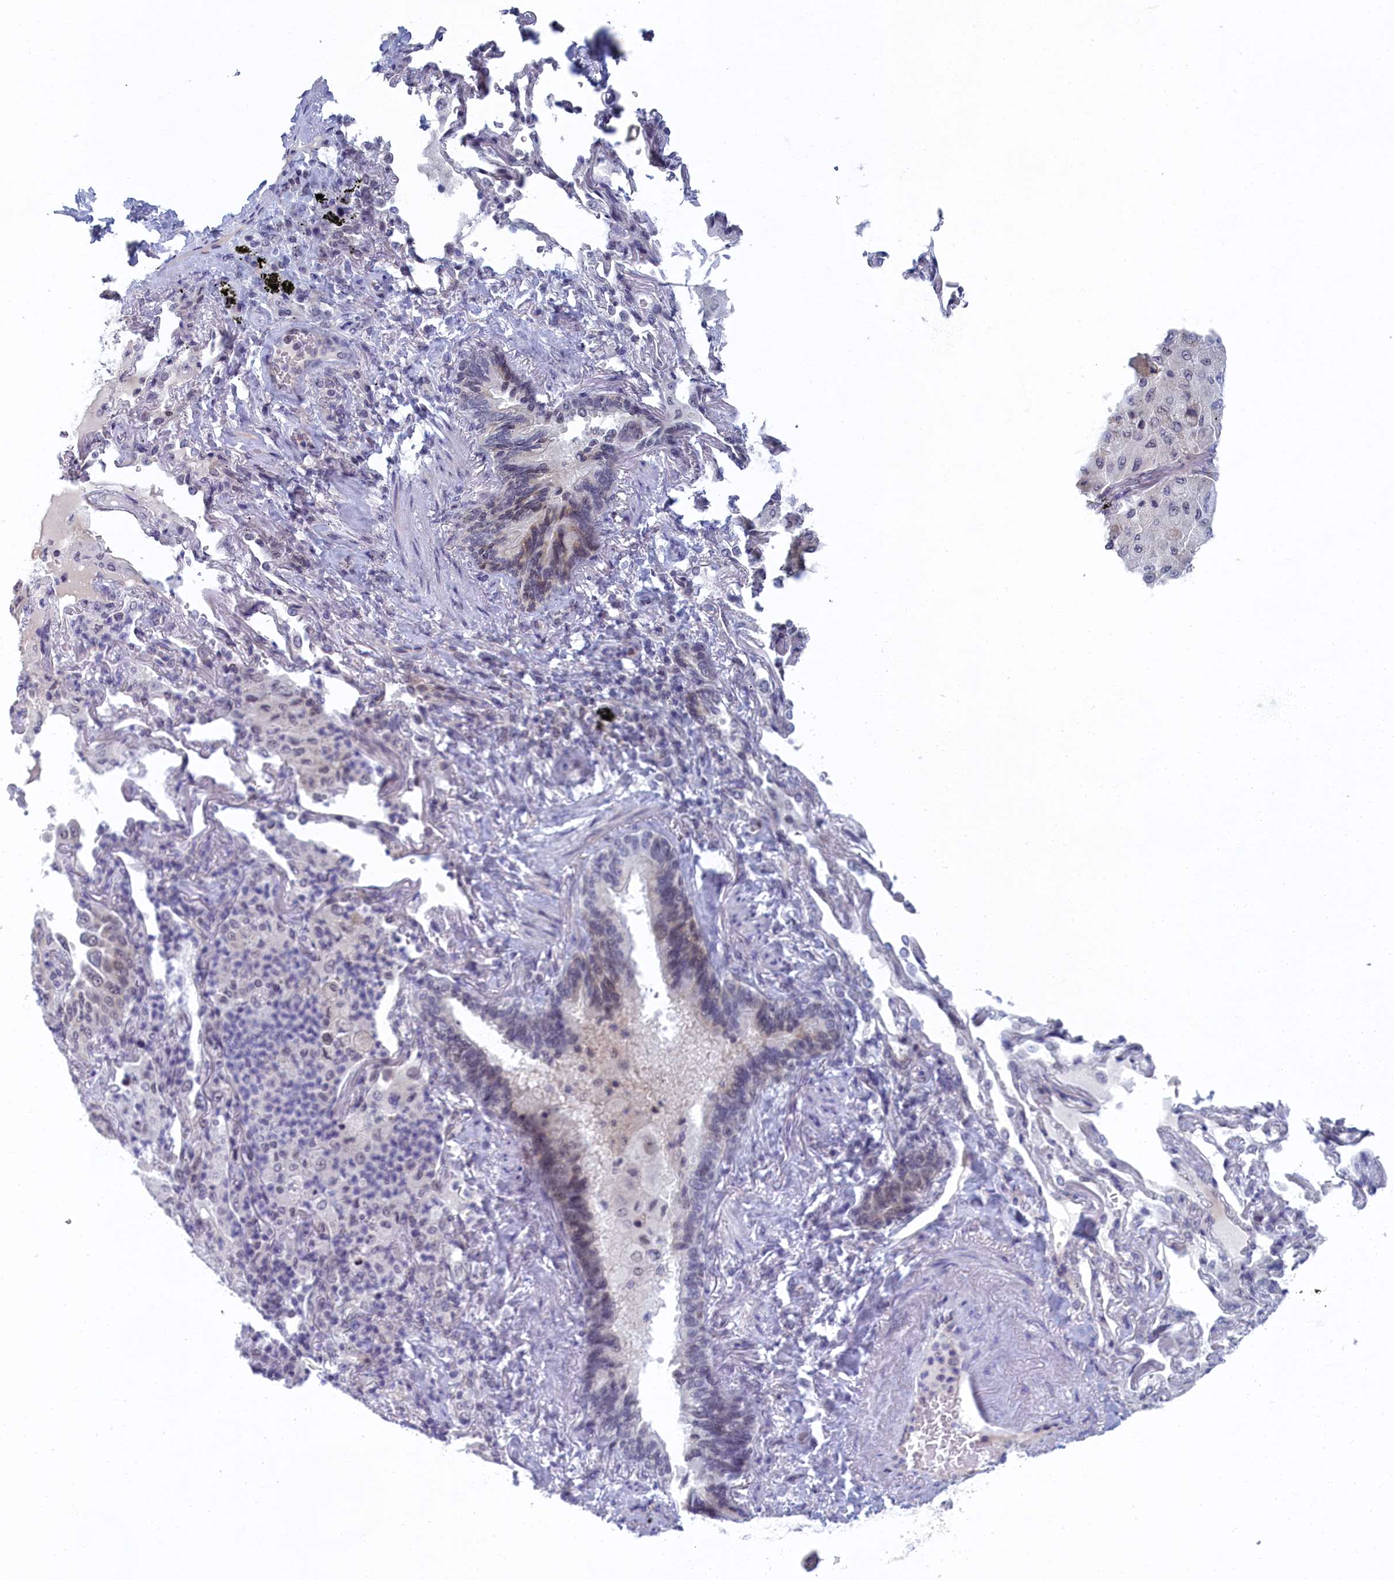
{"staining": {"intensity": "moderate", "quantity": "<25%", "location": "nuclear"}, "tissue": "lung cancer", "cell_type": "Tumor cells", "image_type": "cancer", "snomed": [{"axis": "morphology", "description": "Adenocarcinoma, NOS"}, {"axis": "topography", "description": "Lung"}], "caption": "DAB immunohistochemical staining of human lung cancer (adenocarcinoma) demonstrates moderate nuclear protein staining in approximately <25% of tumor cells.", "gene": "DNAJC17", "patient": {"sex": "female", "age": 69}}